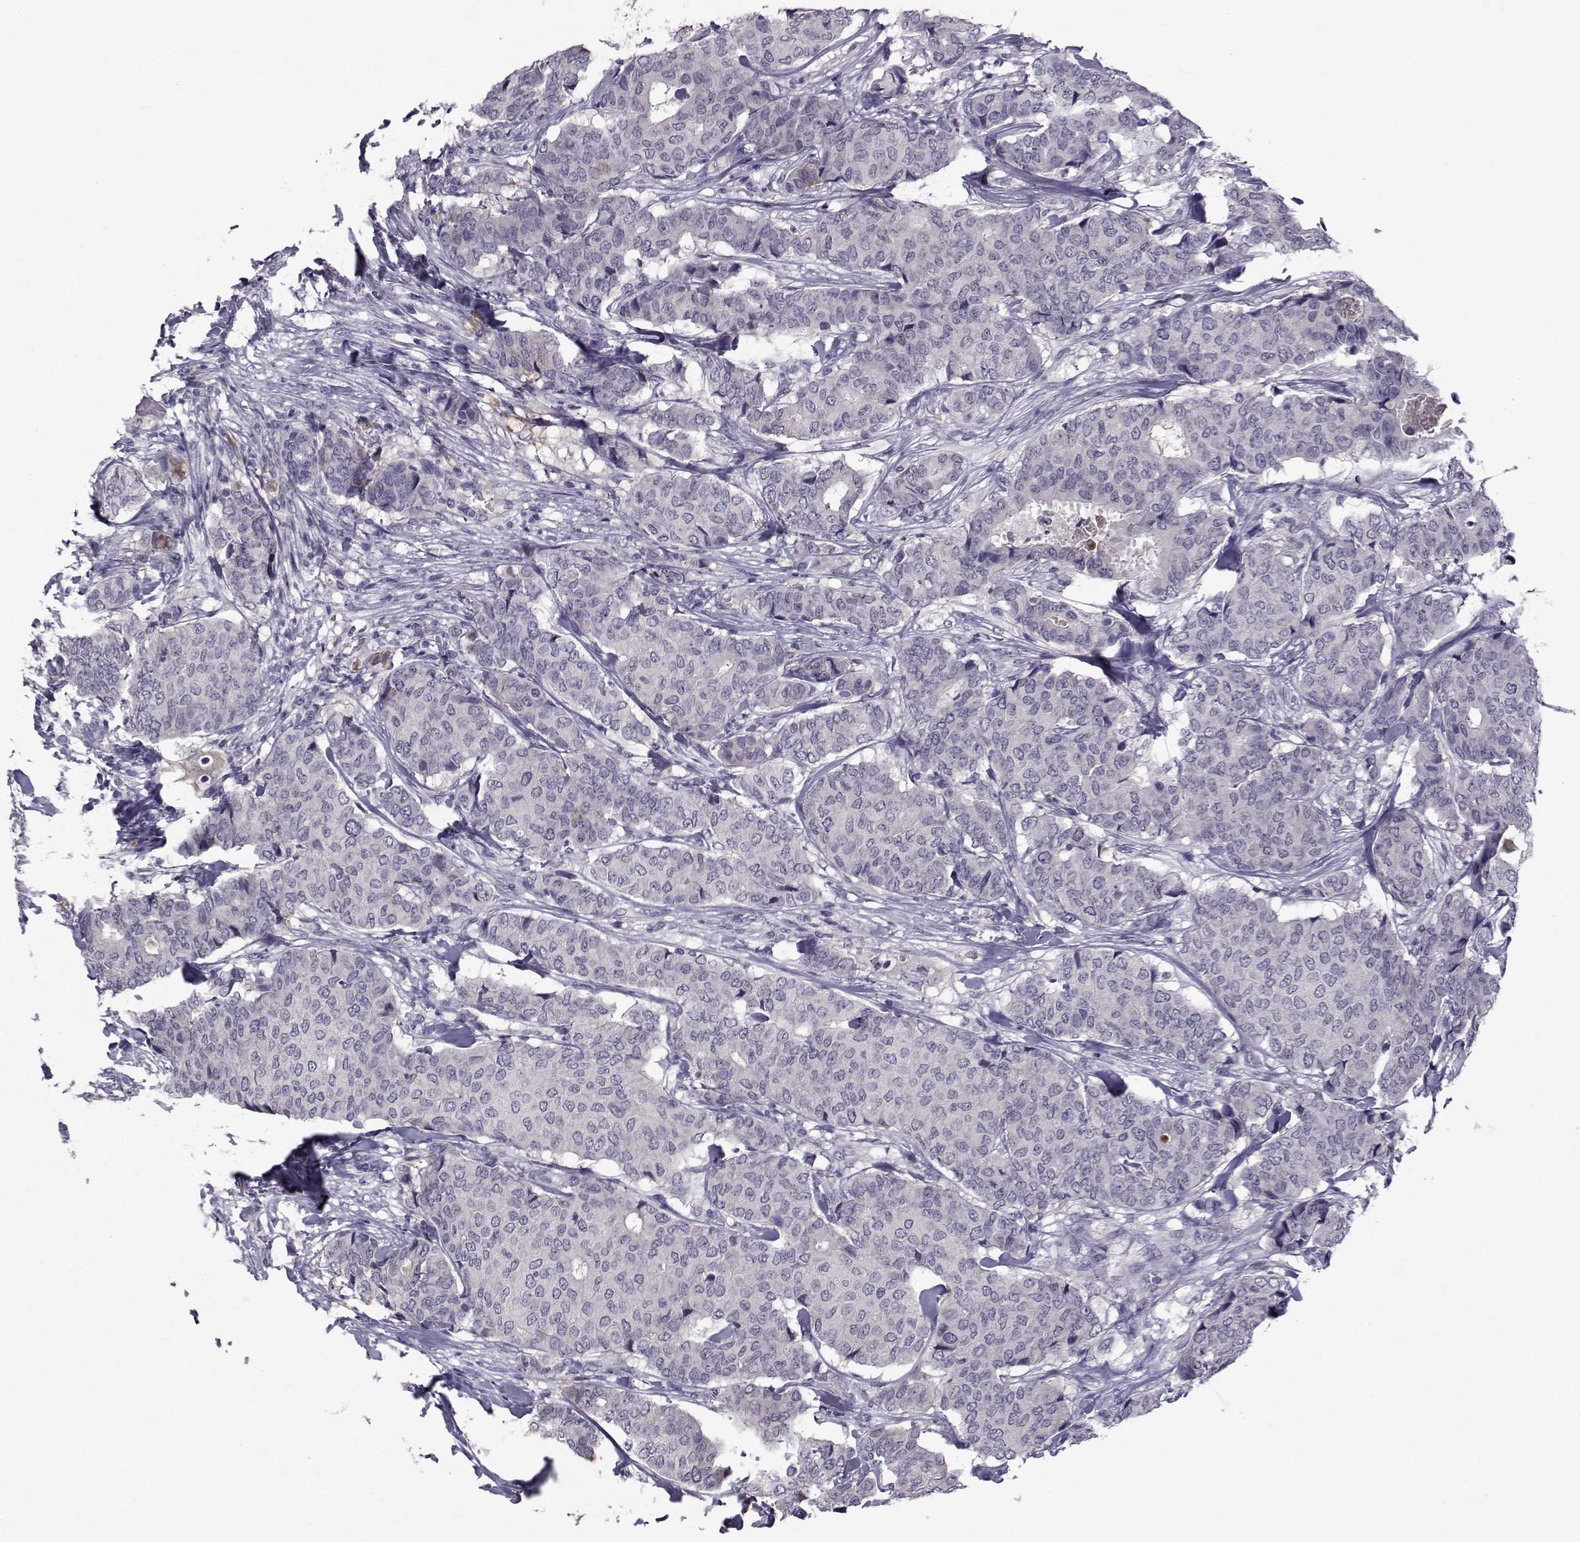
{"staining": {"intensity": "negative", "quantity": "none", "location": "none"}, "tissue": "breast cancer", "cell_type": "Tumor cells", "image_type": "cancer", "snomed": [{"axis": "morphology", "description": "Duct carcinoma"}, {"axis": "topography", "description": "Breast"}], "caption": "Human breast intraductal carcinoma stained for a protein using immunohistochemistry (IHC) exhibits no positivity in tumor cells.", "gene": "TNFRSF11B", "patient": {"sex": "female", "age": 75}}